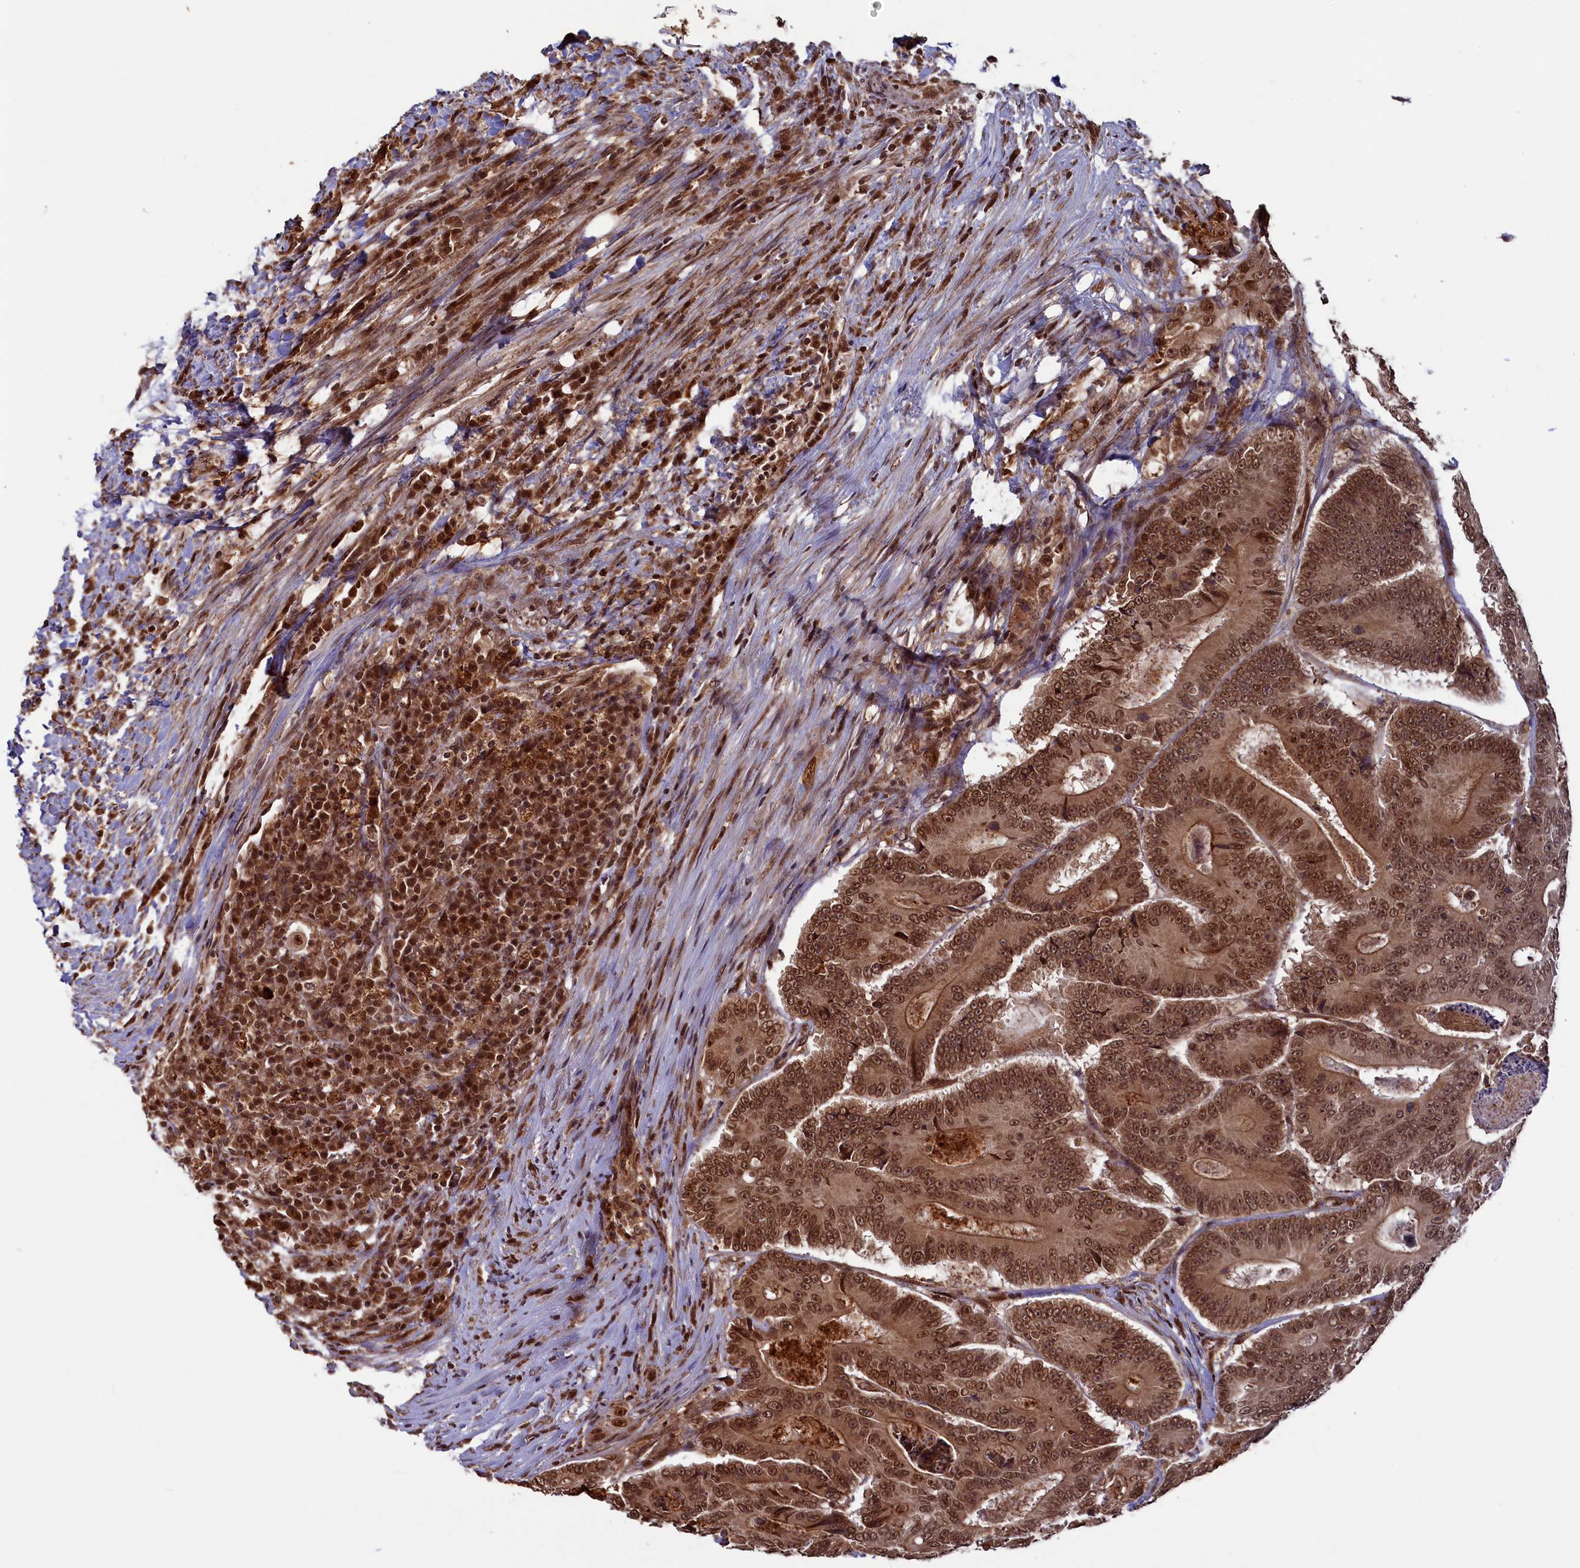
{"staining": {"intensity": "moderate", "quantity": ">75%", "location": "cytoplasmic/membranous,nuclear"}, "tissue": "colorectal cancer", "cell_type": "Tumor cells", "image_type": "cancer", "snomed": [{"axis": "morphology", "description": "Adenocarcinoma, NOS"}, {"axis": "topography", "description": "Colon"}], "caption": "Colorectal cancer (adenocarcinoma) was stained to show a protein in brown. There is medium levels of moderate cytoplasmic/membranous and nuclear staining in approximately >75% of tumor cells.", "gene": "NAE1", "patient": {"sex": "male", "age": 83}}